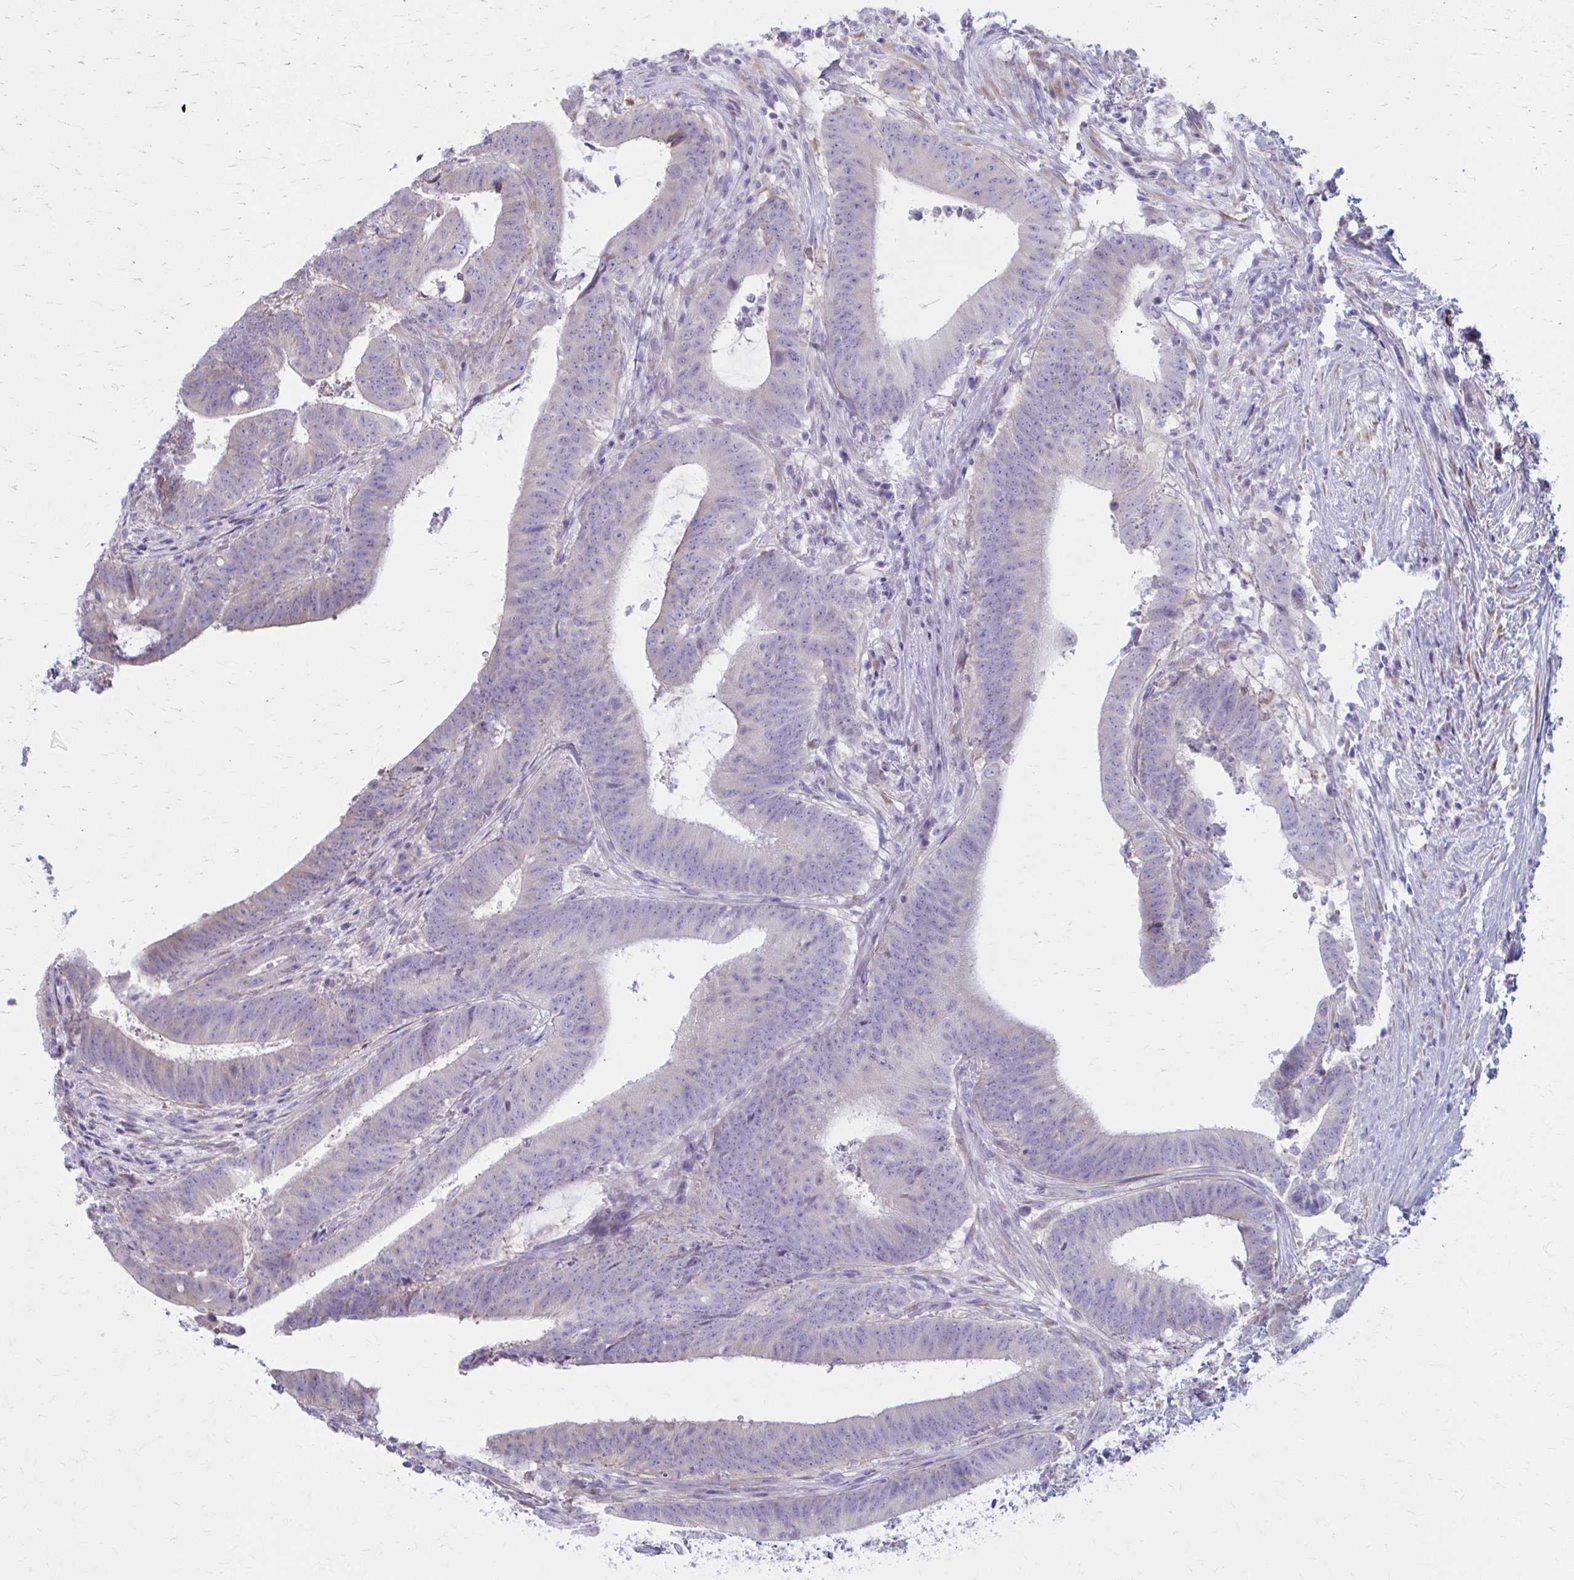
{"staining": {"intensity": "negative", "quantity": "none", "location": "none"}, "tissue": "colorectal cancer", "cell_type": "Tumor cells", "image_type": "cancer", "snomed": [{"axis": "morphology", "description": "Adenocarcinoma, NOS"}, {"axis": "topography", "description": "Colon"}], "caption": "The immunohistochemistry image has no significant positivity in tumor cells of colorectal cancer tissue. Nuclei are stained in blue.", "gene": "PRKRA", "patient": {"sex": "female", "age": 43}}